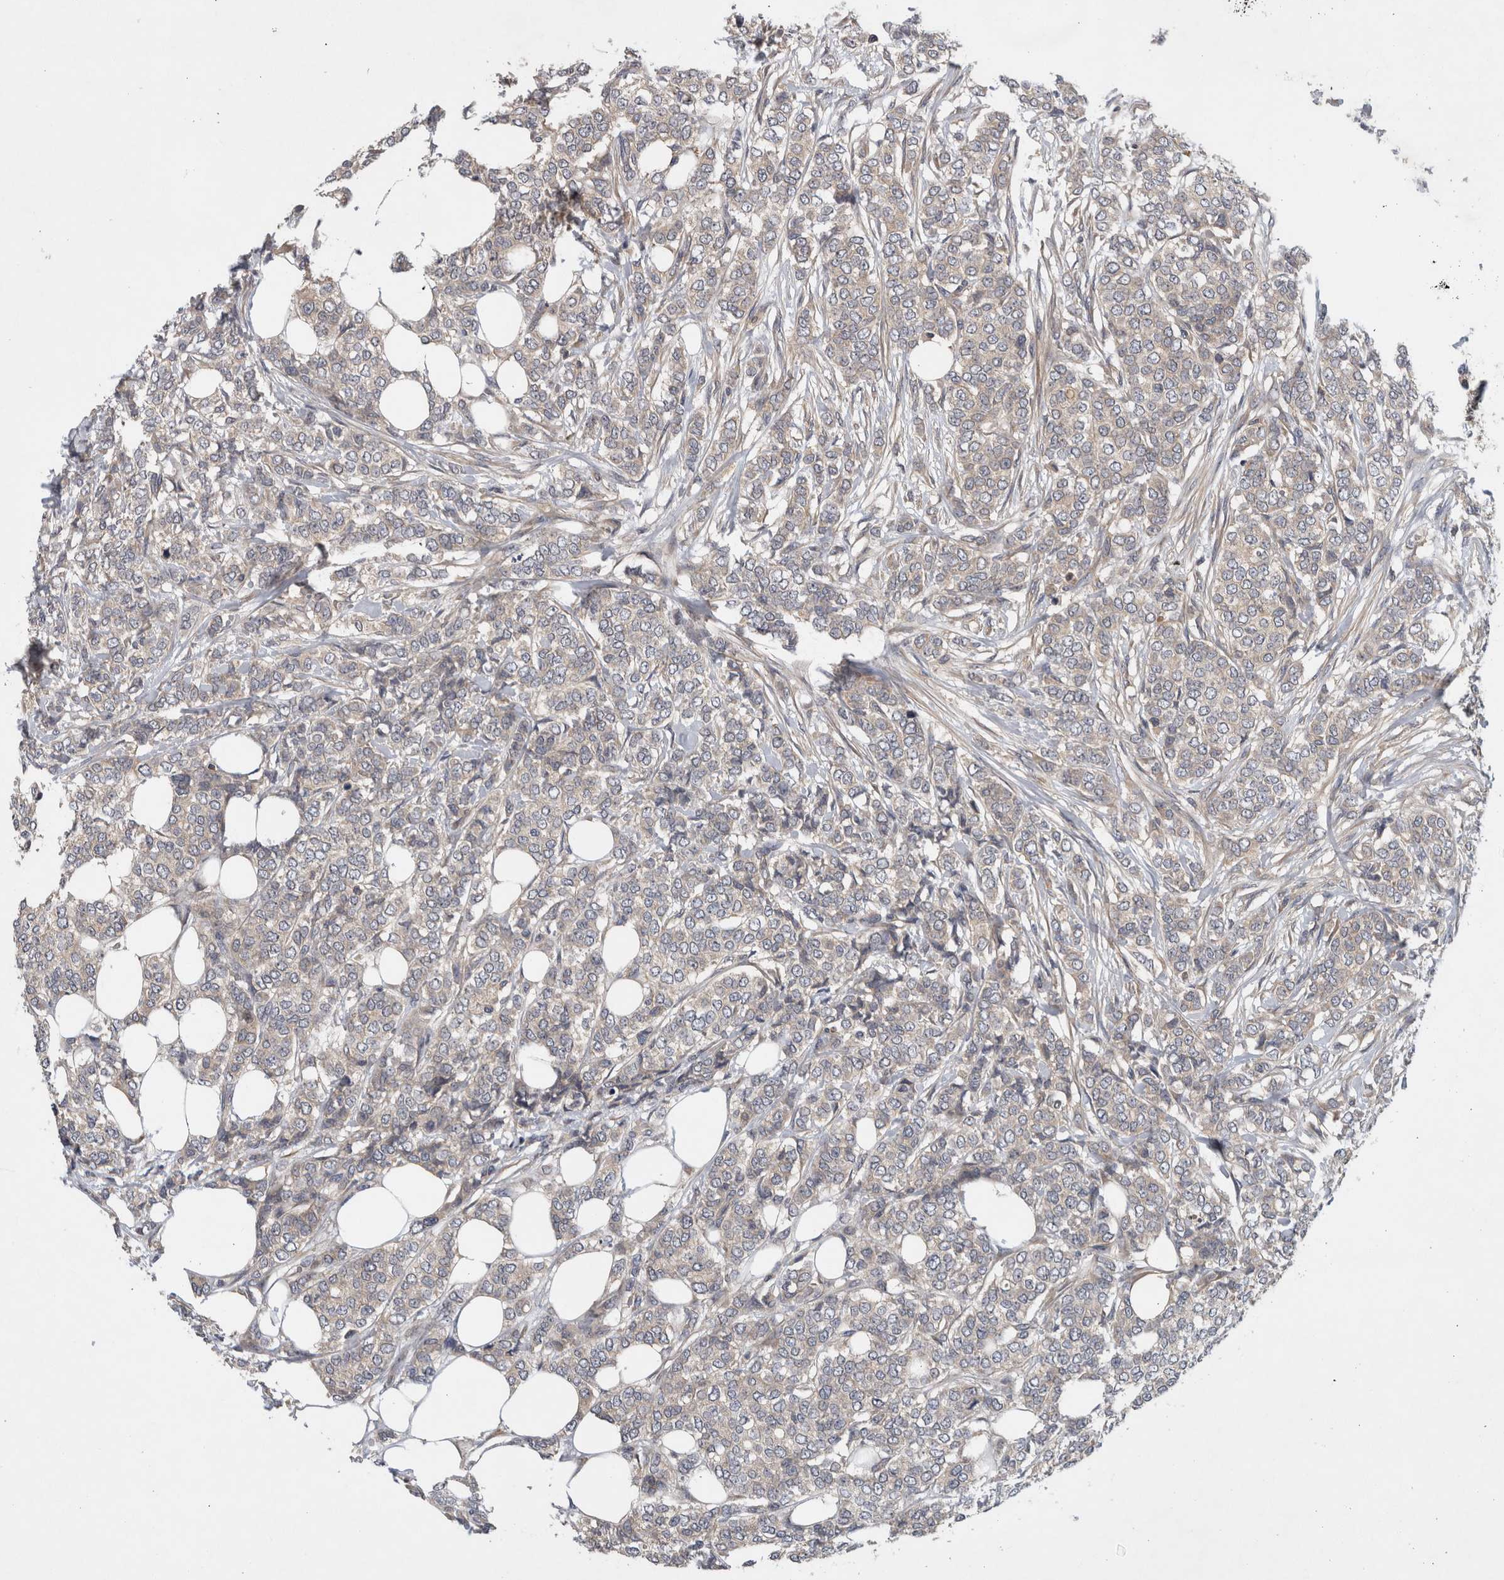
{"staining": {"intensity": "weak", "quantity": "<25%", "location": "cytoplasmic/membranous"}, "tissue": "breast cancer", "cell_type": "Tumor cells", "image_type": "cancer", "snomed": [{"axis": "morphology", "description": "Lobular carcinoma"}, {"axis": "topography", "description": "Skin"}, {"axis": "topography", "description": "Breast"}], "caption": "High power microscopy image of an immunohistochemistry image of breast lobular carcinoma, revealing no significant staining in tumor cells. (IHC, brightfield microscopy, high magnification).", "gene": "SCARA5", "patient": {"sex": "female", "age": 46}}